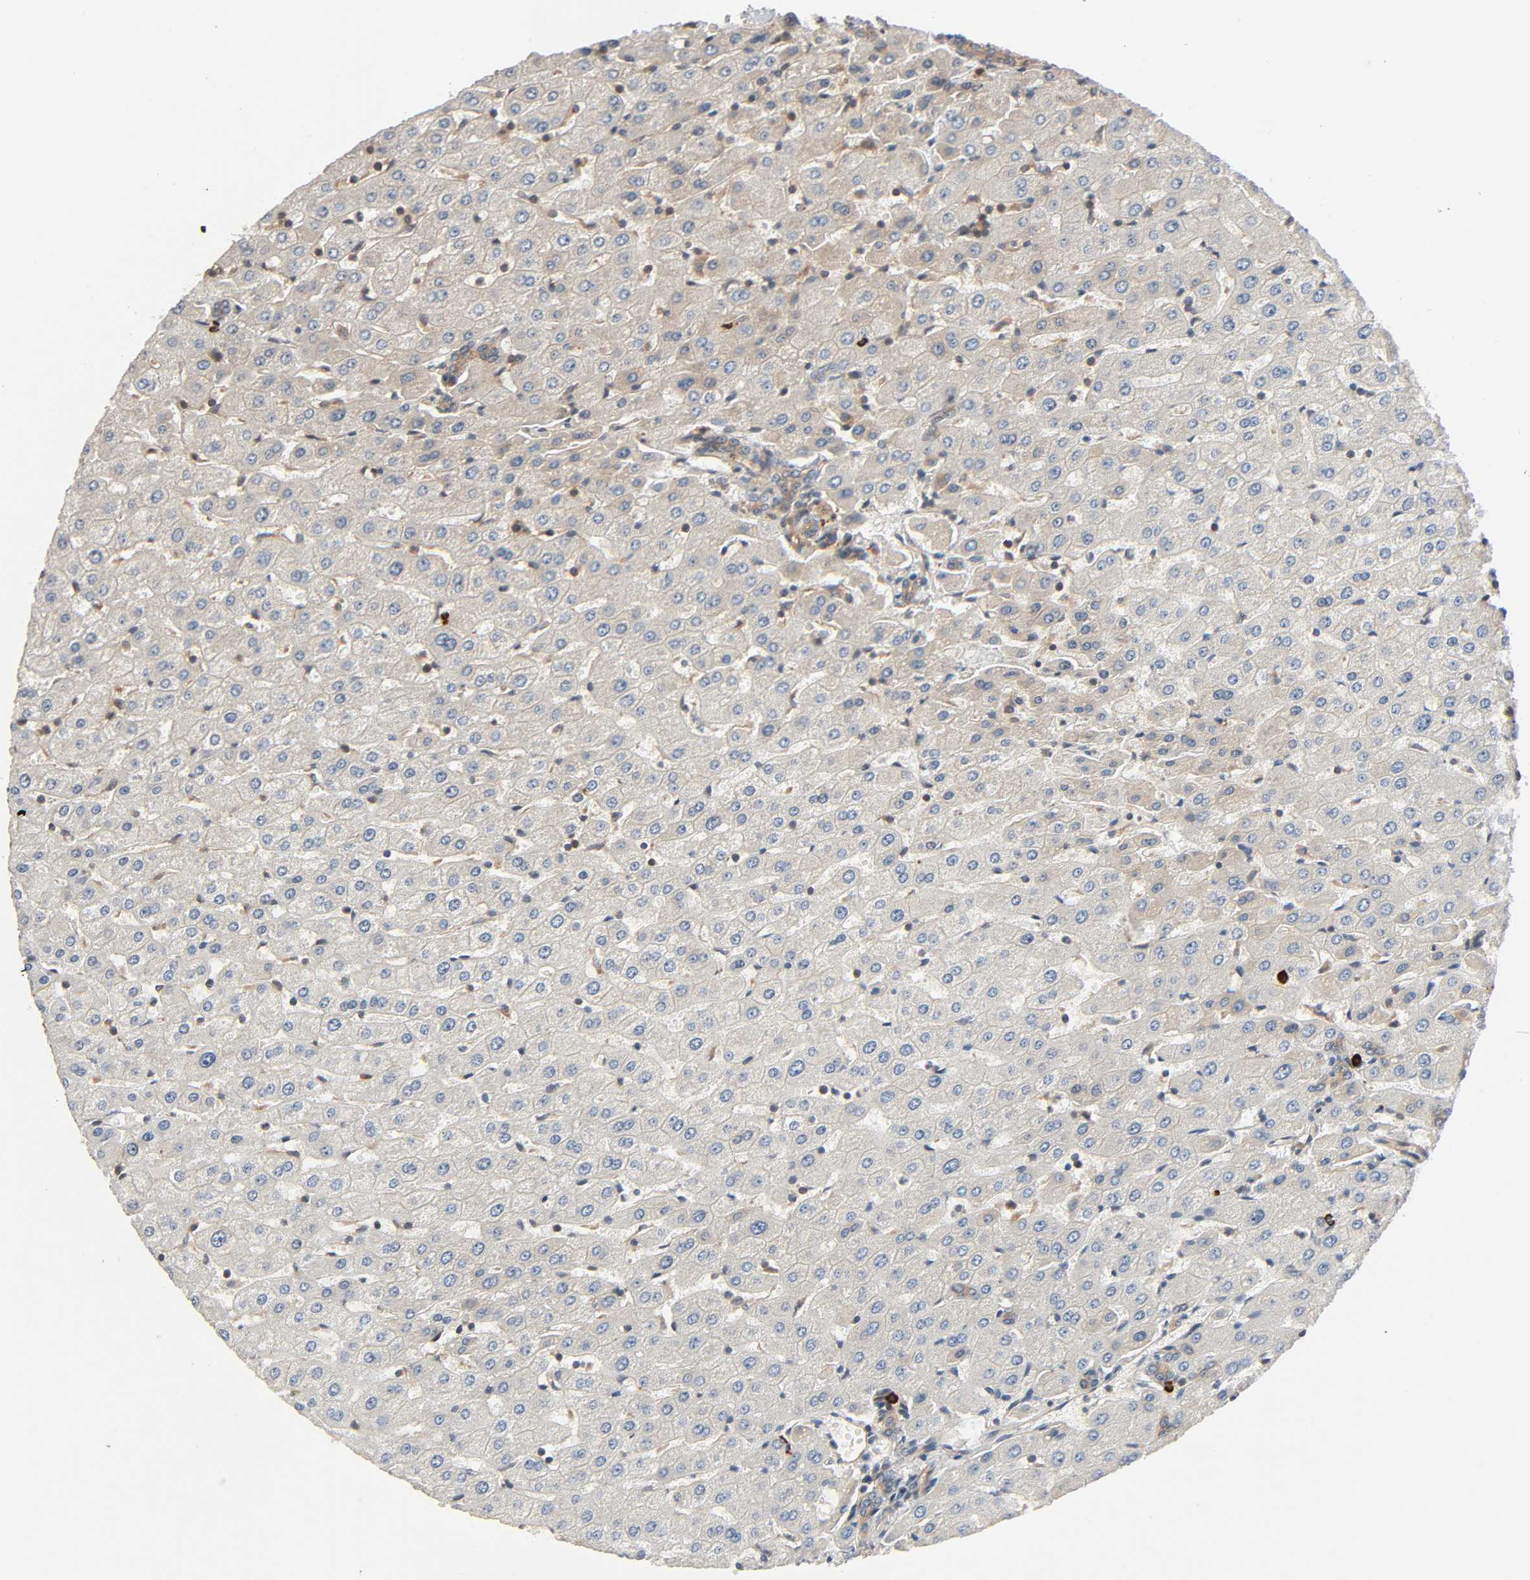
{"staining": {"intensity": "weak", "quantity": ">75%", "location": "cytoplasmic/membranous"}, "tissue": "liver", "cell_type": "Cholangiocytes", "image_type": "normal", "snomed": [{"axis": "morphology", "description": "Normal tissue, NOS"}, {"axis": "morphology", "description": "Fibrosis, NOS"}, {"axis": "topography", "description": "Liver"}], "caption": "Protein expression analysis of benign human liver reveals weak cytoplasmic/membranous staining in approximately >75% of cholangiocytes. (DAB (3,3'-diaminobenzidine) IHC with brightfield microscopy, high magnification).", "gene": "PPP2R1B", "patient": {"sex": "female", "age": 29}}